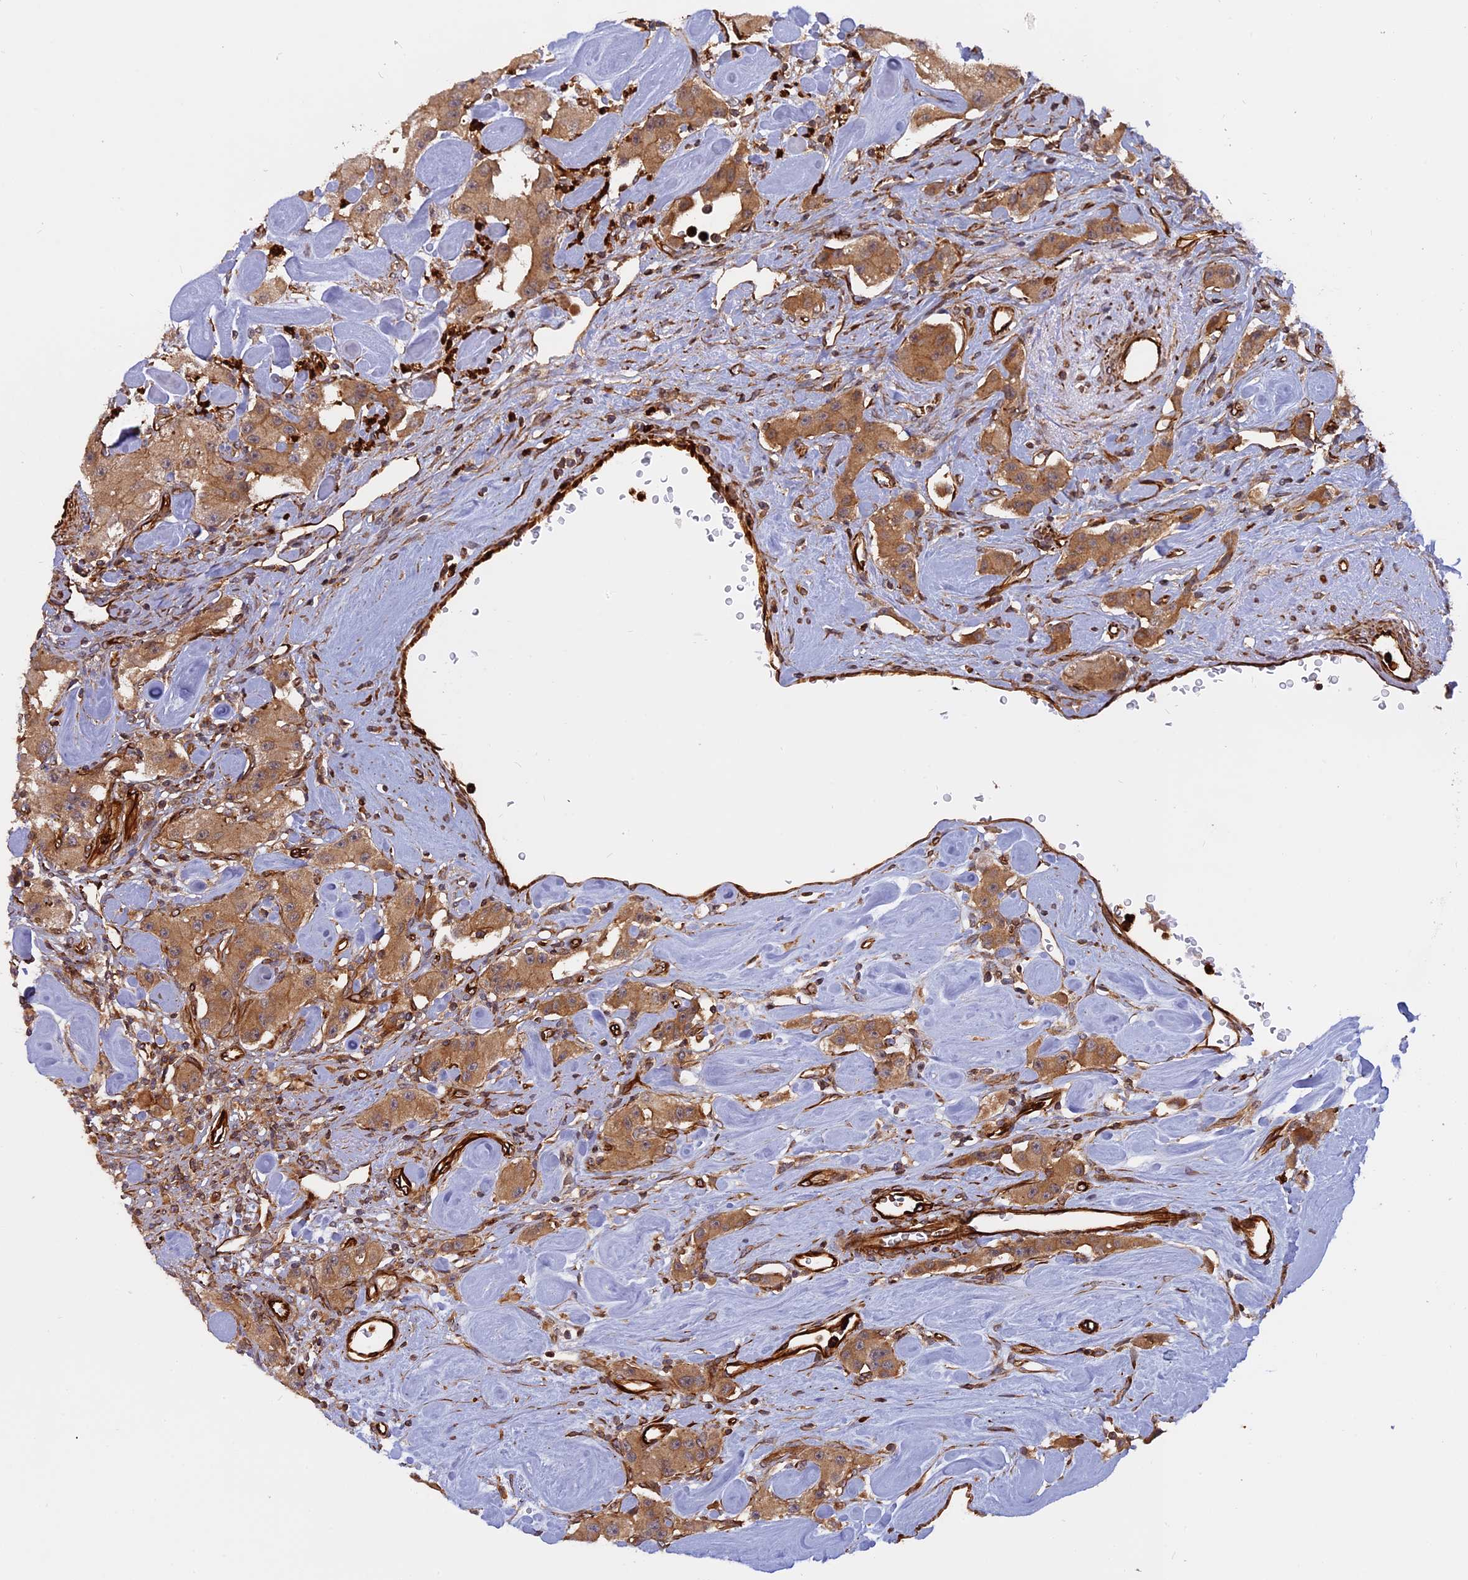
{"staining": {"intensity": "moderate", "quantity": ">75%", "location": "cytoplasmic/membranous"}, "tissue": "carcinoid", "cell_type": "Tumor cells", "image_type": "cancer", "snomed": [{"axis": "morphology", "description": "Carcinoid, malignant, NOS"}, {"axis": "topography", "description": "Pancreas"}], "caption": "The micrograph displays immunohistochemical staining of malignant carcinoid. There is moderate cytoplasmic/membranous expression is present in about >75% of tumor cells.", "gene": "PHLDB3", "patient": {"sex": "male", "age": 41}}